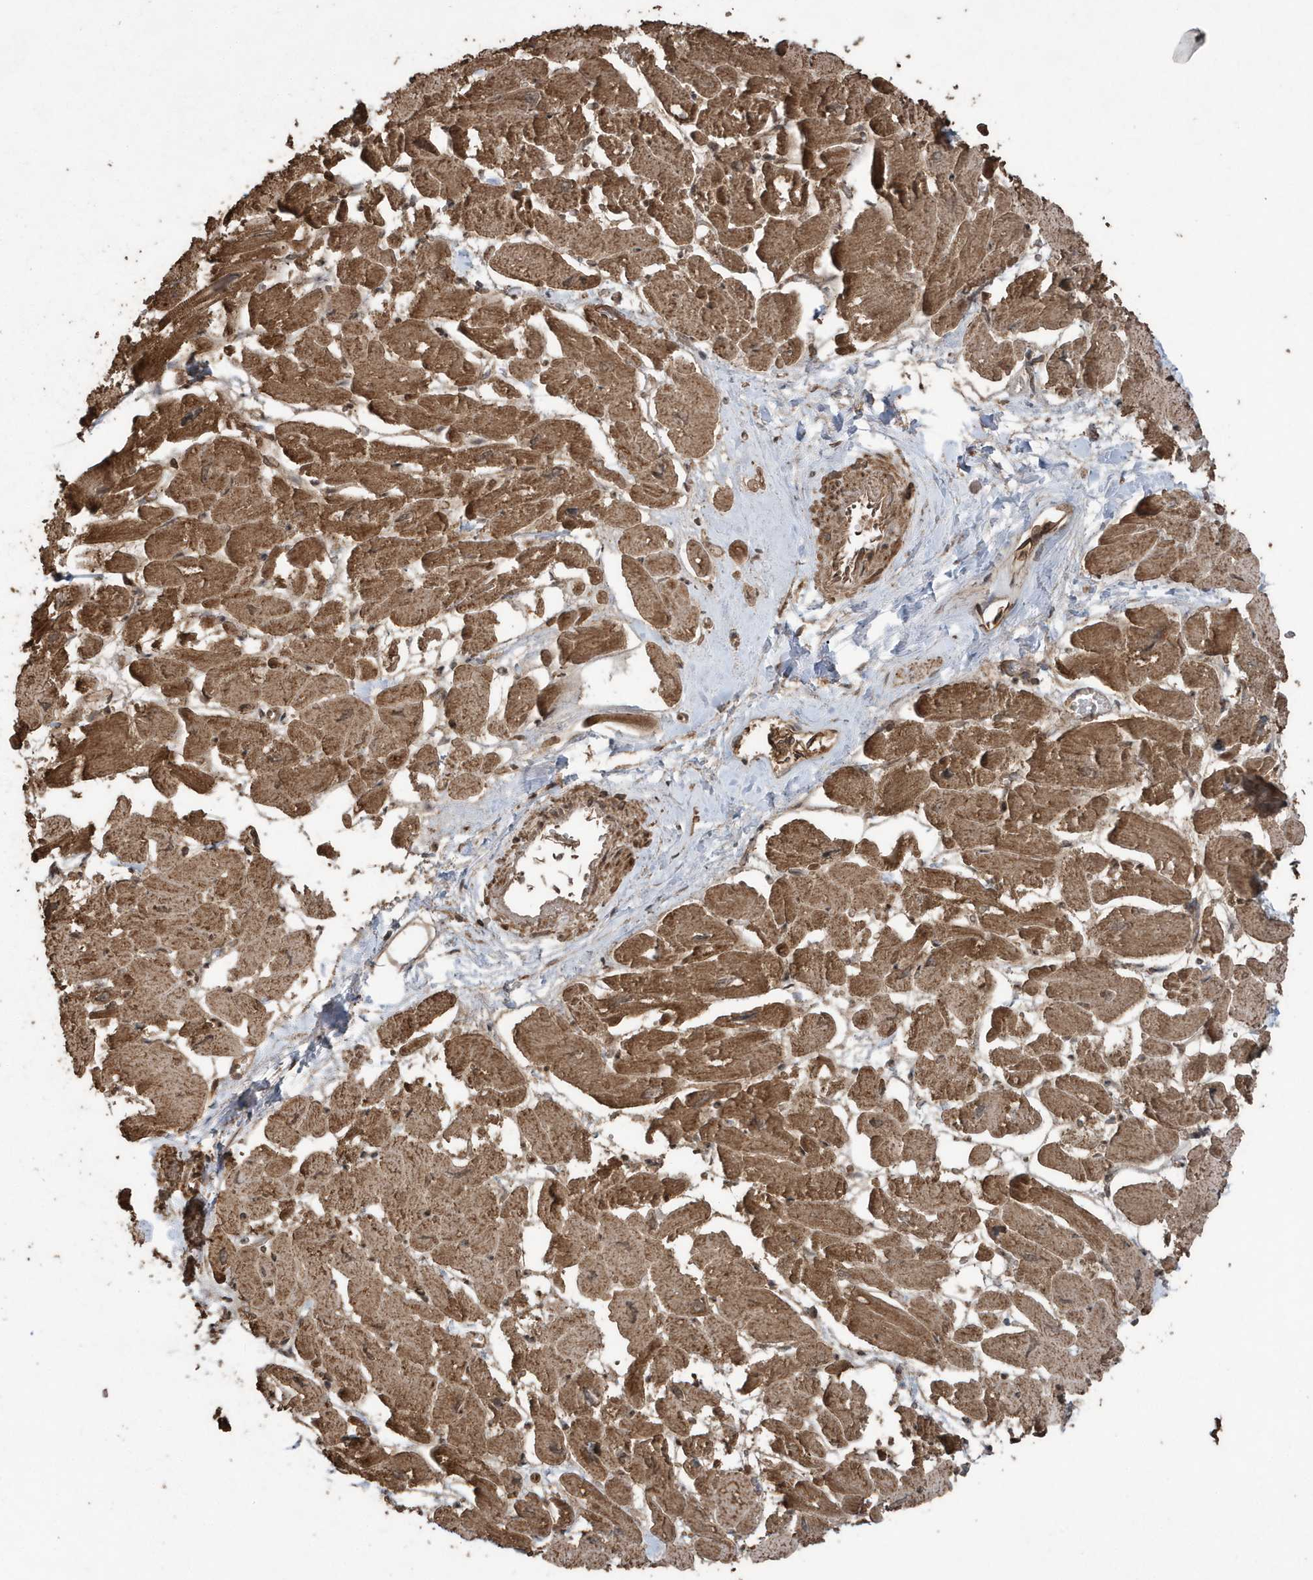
{"staining": {"intensity": "moderate", "quantity": ">75%", "location": "cytoplasmic/membranous"}, "tissue": "heart muscle", "cell_type": "Cardiomyocytes", "image_type": "normal", "snomed": [{"axis": "morphology", "description": "Normal tissue, NOS"}, {"axis": "topography", "description": "Heart"}], "caption": "Immunohistochemistry (DAB (3,3'-diaminobenzidine)) staining of unremarkable heart muscle demonstrates moderate cytoplasmic/membranous protein positivity in about >75% of cardiomyocytes. (DAB IHC with brightfield microscopy, high magnification).", "gene": "PAXBP1", "patient": {"sex": "male", "age": 54}}